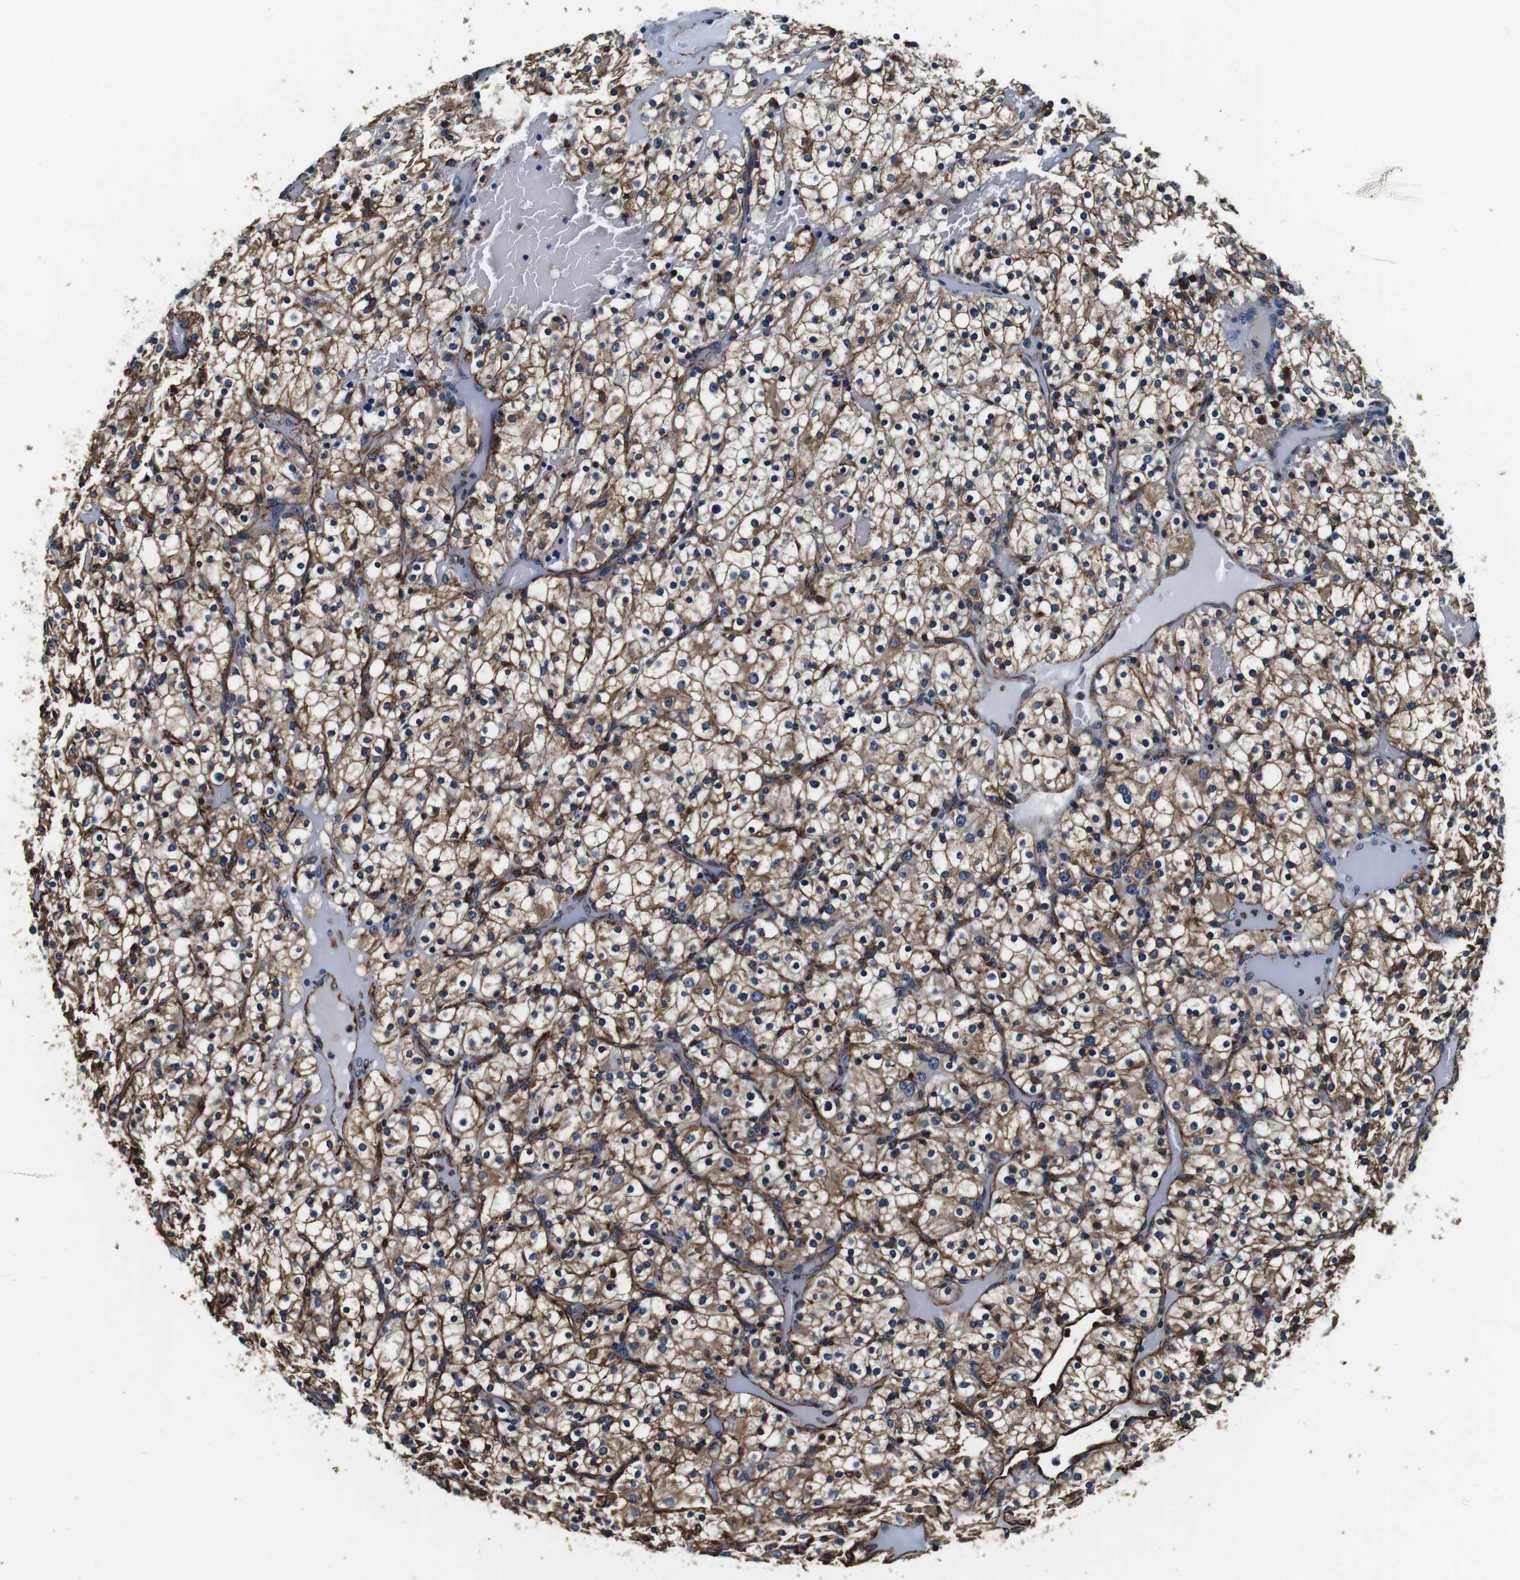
{"staining": {"intensity": "moderate", "quantity": ">75%", "location": "cytoplasmic/membranous"}, "tissue": "renal cancer", "cell_type": "Tumor cells", "image_type": "cancer", "snomed": [{"axis": "morphology", "description": "Normal tissue, NOS"}, {"axis": "morphology", "description": "Adenocarcinoma, NOS"}, {"axis": "topography", "description": "Kidney"}], "caption": "Moderate cytoplasmic/membranous expression for a protein is appreciated in about >75% of tumor cells of renal cancer (adenocarcinoma) using immunohistochemistry.", "gene": "GJE1", "patient": {"sex": "female", "age": 72}}